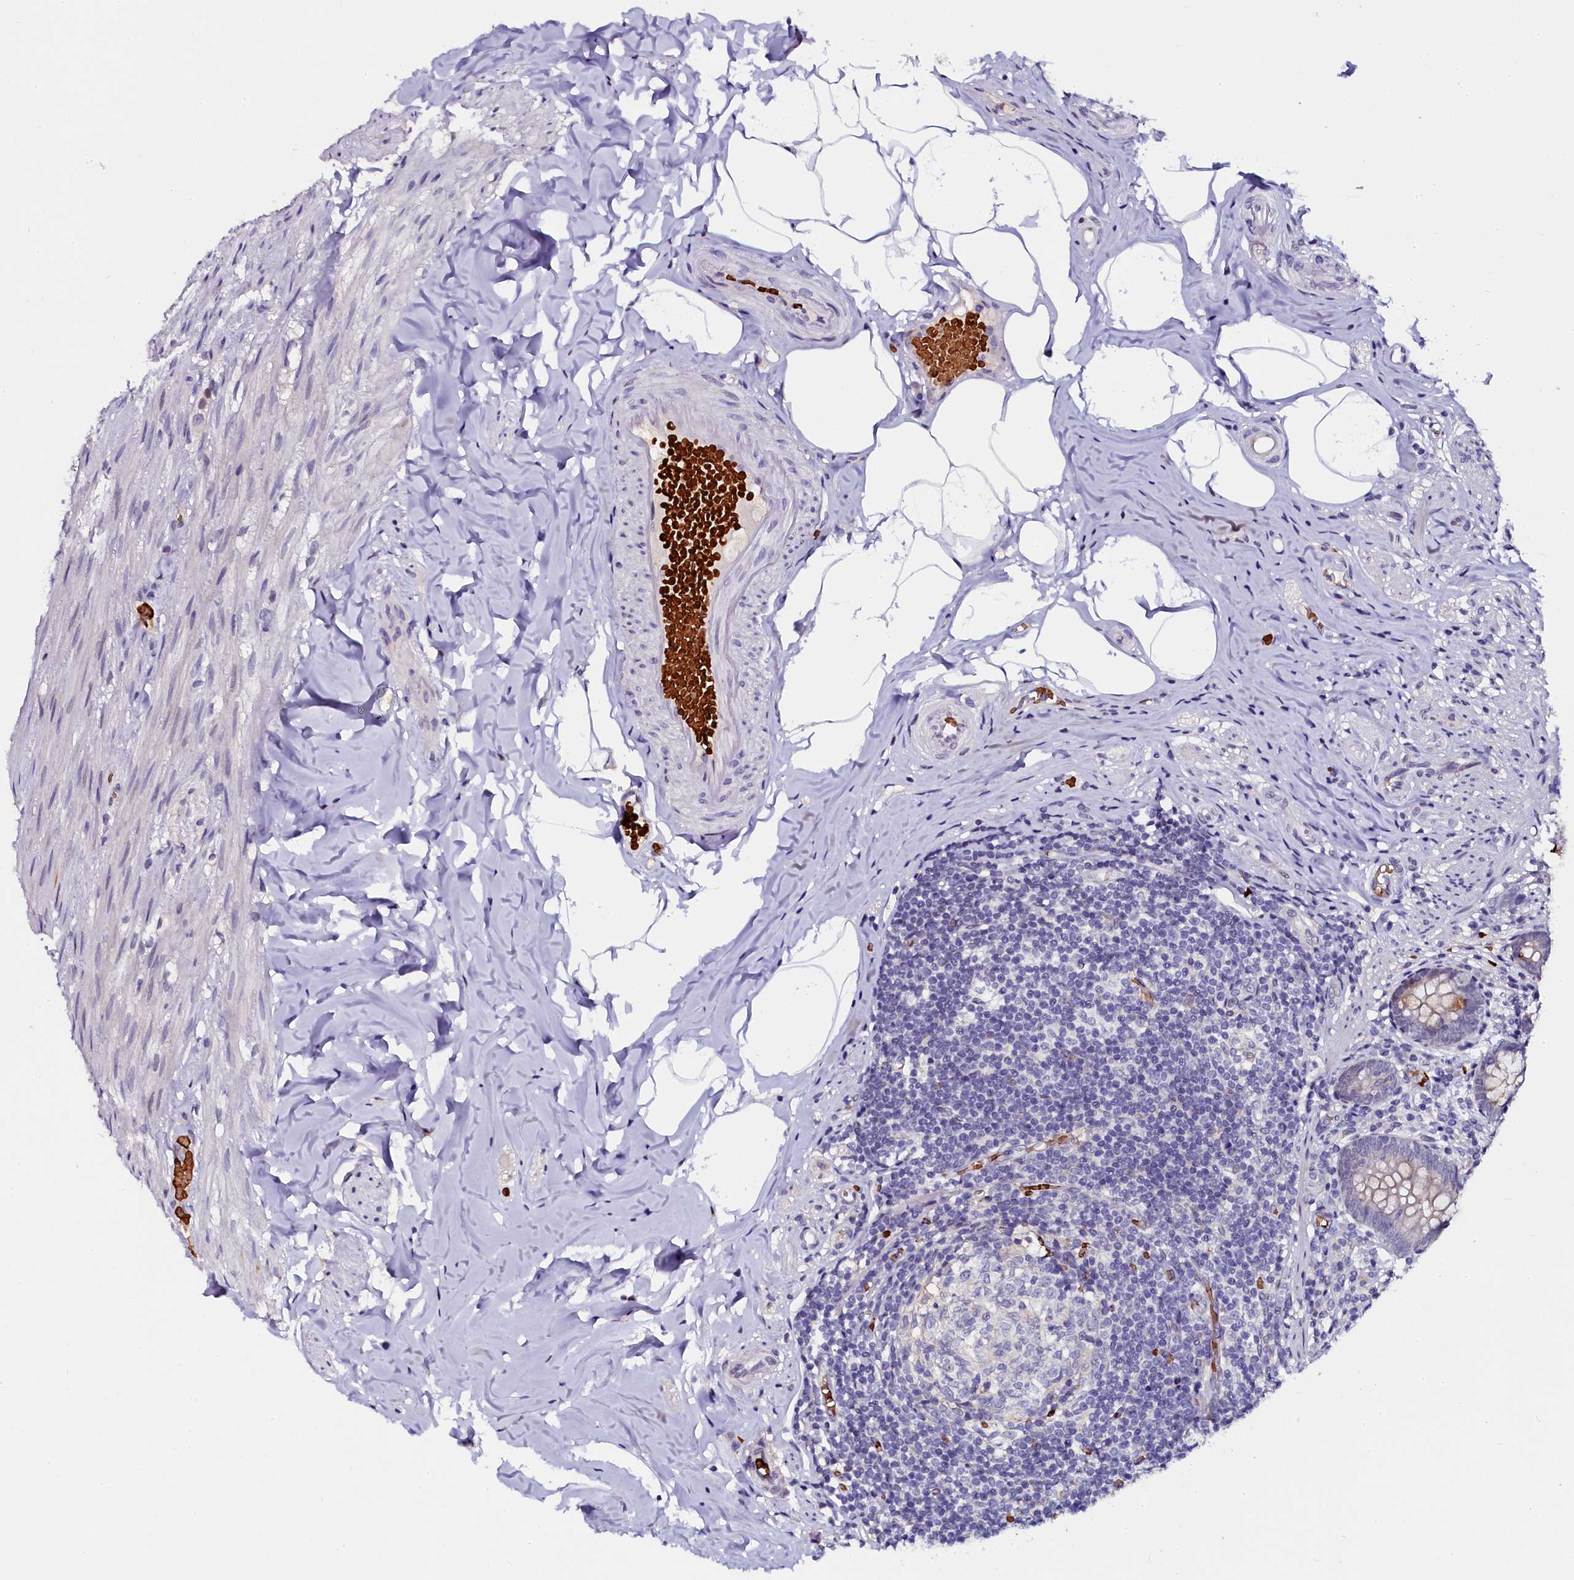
{"staining": {"intensity": "moderate", "quantity": "25%-75%", "location": "cytoplasmic/membranous"}, "tissue": "appendix", "cell_type": "Glandular cells", "image_type": "normal", "snomed": [{"axis": "morphology", "description": "Normal tissue, NOS"}, {"axis": "topography", "description": "Appendix"}], "caption": "Immunohistochemistry (IHC) photomicrograph of normal human appendix stained for a protein (brown), which demonstrates medium levels of moderate cytoplasmic/membranous staining in about 25%-75% of glandular cells.", "gene": "CTDSPL2", "patient": {"sex": "male", "age": 55}}